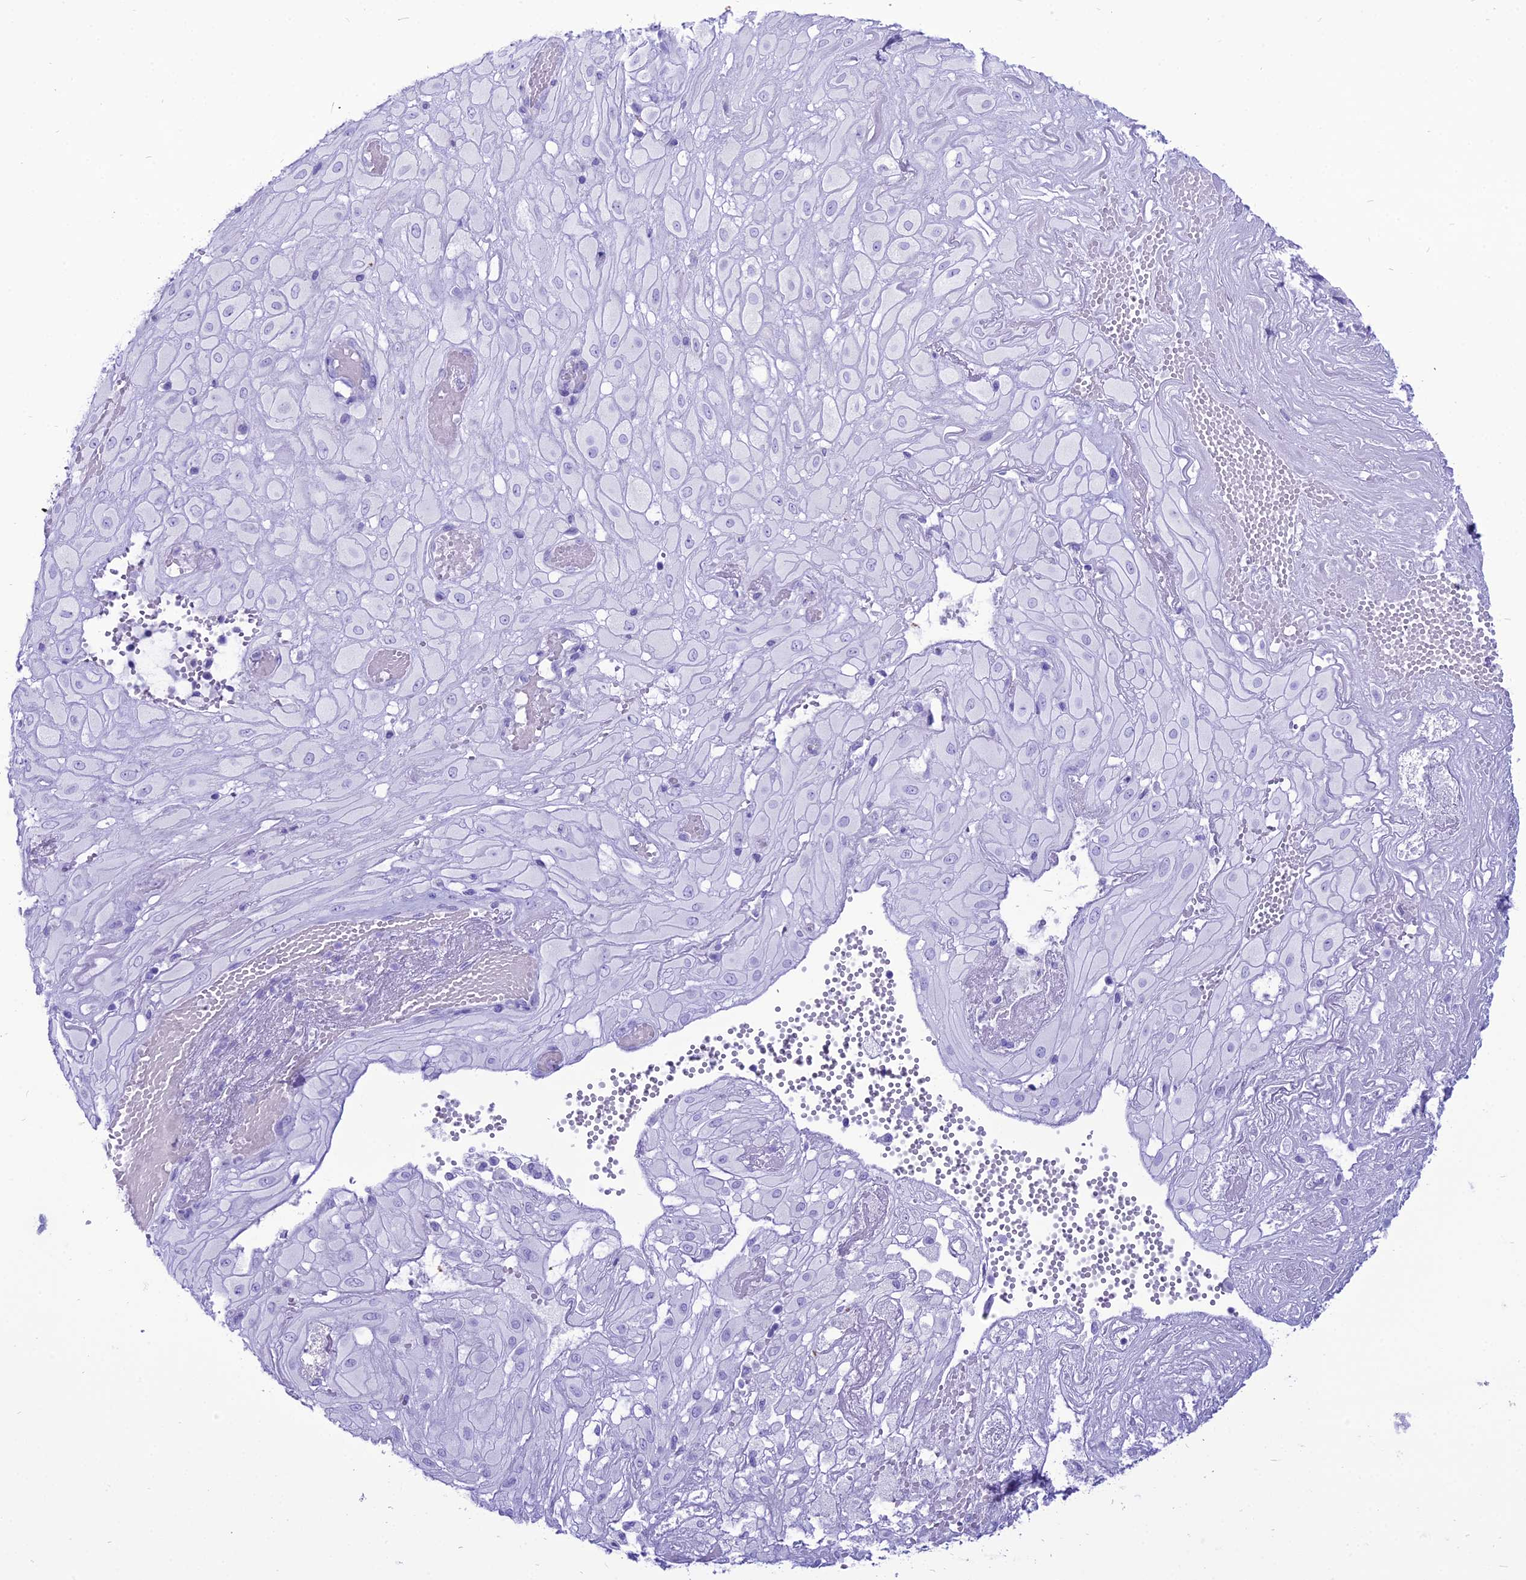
{"staining": {"intensity": "negative", "quantity": "none", "location": "none"}, "tissue": "cervical cancer", "cell_type": "Tumor cells", "image_type": "cancer", "snomed": [{"axis": "morphology", "description": "Squamous cell carcinoma, NOS"}, {"axis": "topography", "description": "Cervix"}], "caption": "There is no significant expression in tumor cells of squamous cell carcinoma (cervical).", "gene": "PNMA5", "patient": {"sex": "female", "age": 36}}